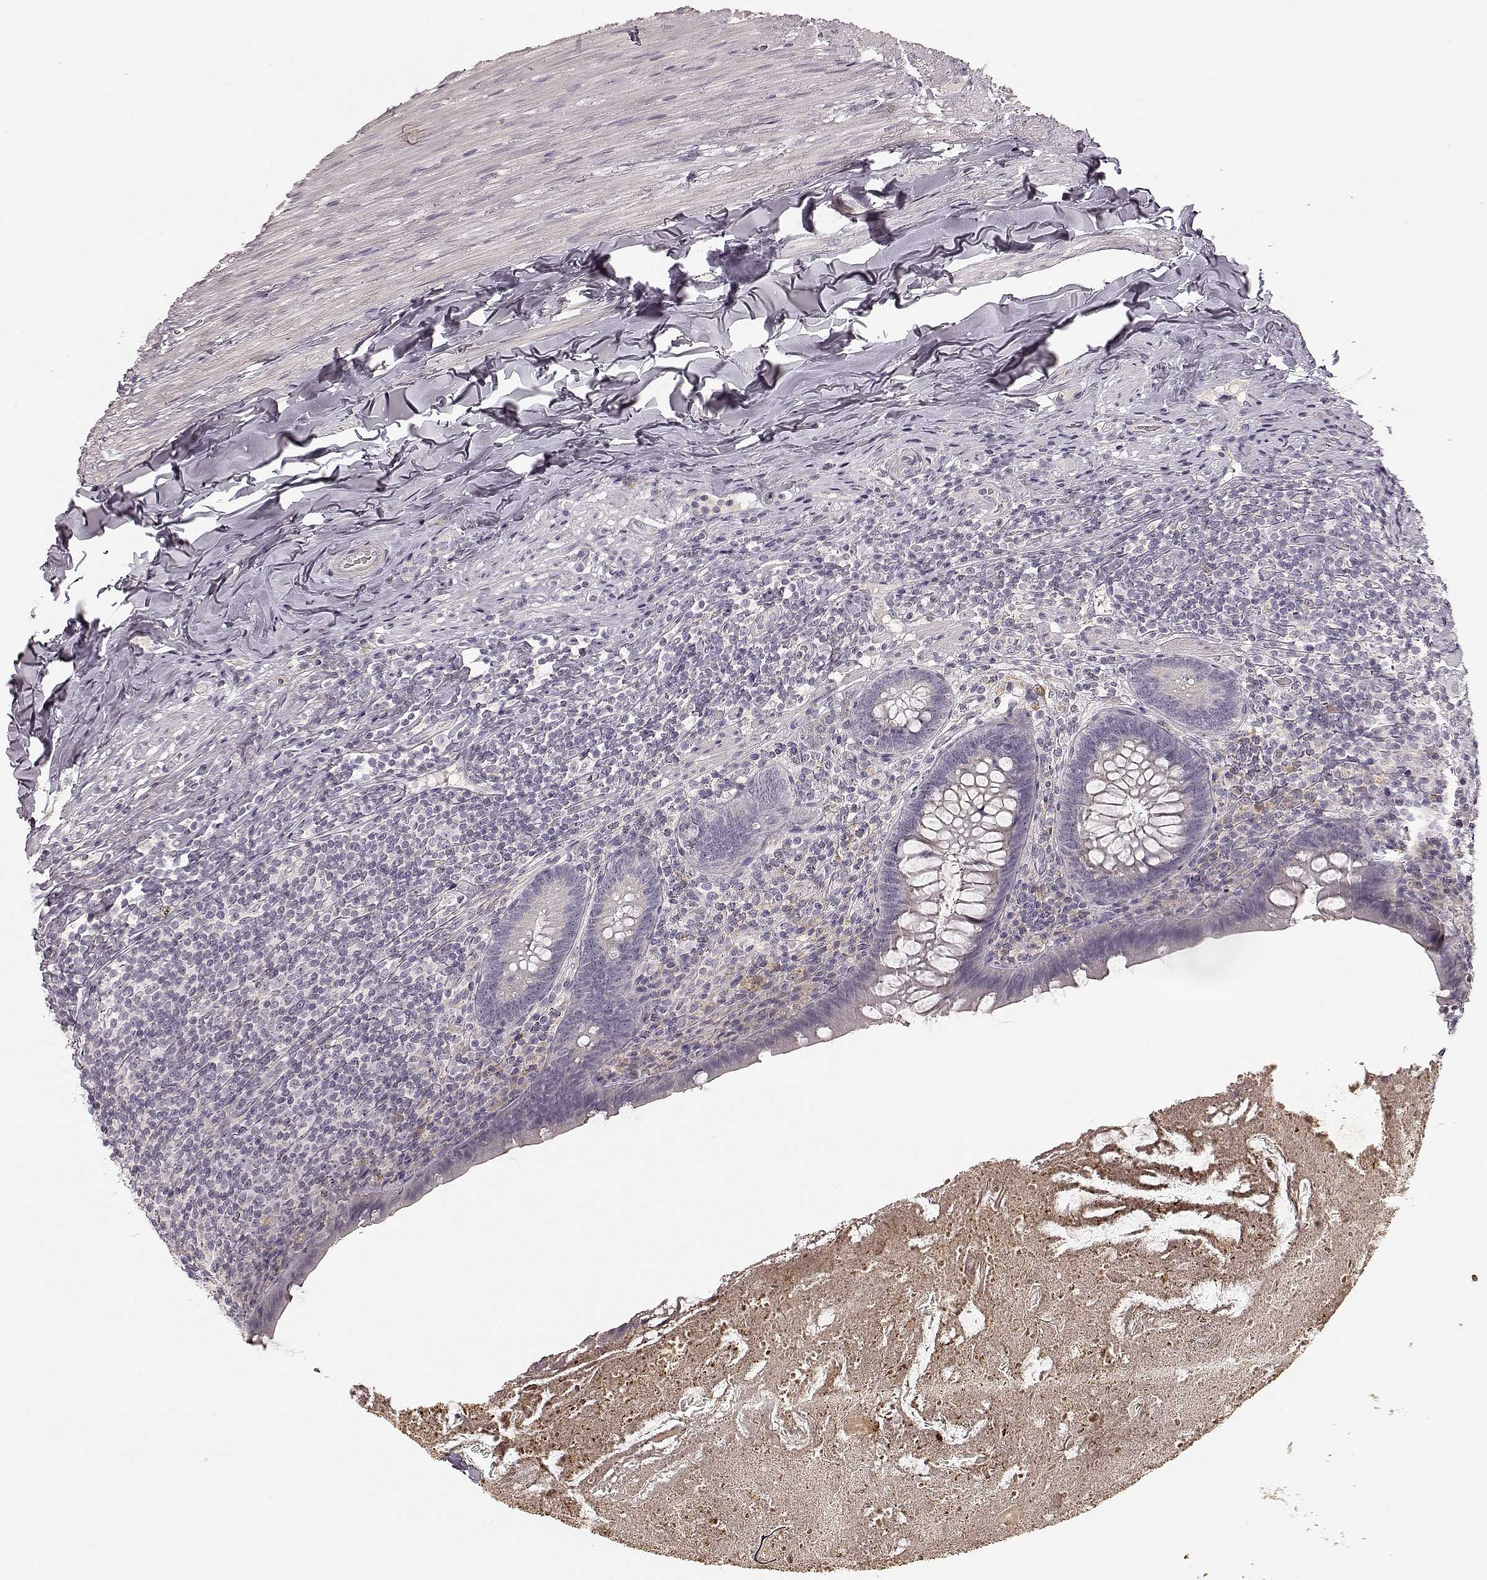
{"staining": {"intensity": "negative", "quantity": "none", "location": "none"}, "tissue": "appendix", "cell_type": "Glandular cells", "image_type": "normal", "snomed": [{"axis": "morphology", "description": "Normal tissue, NOS"}, {"axis": "topography", "description": "Appendix"}], "caption": "The image reveals no significant positivity in glandular cells of appendix.", "gene": "MIA", "patient": {"sex": "male", "age": 47}}